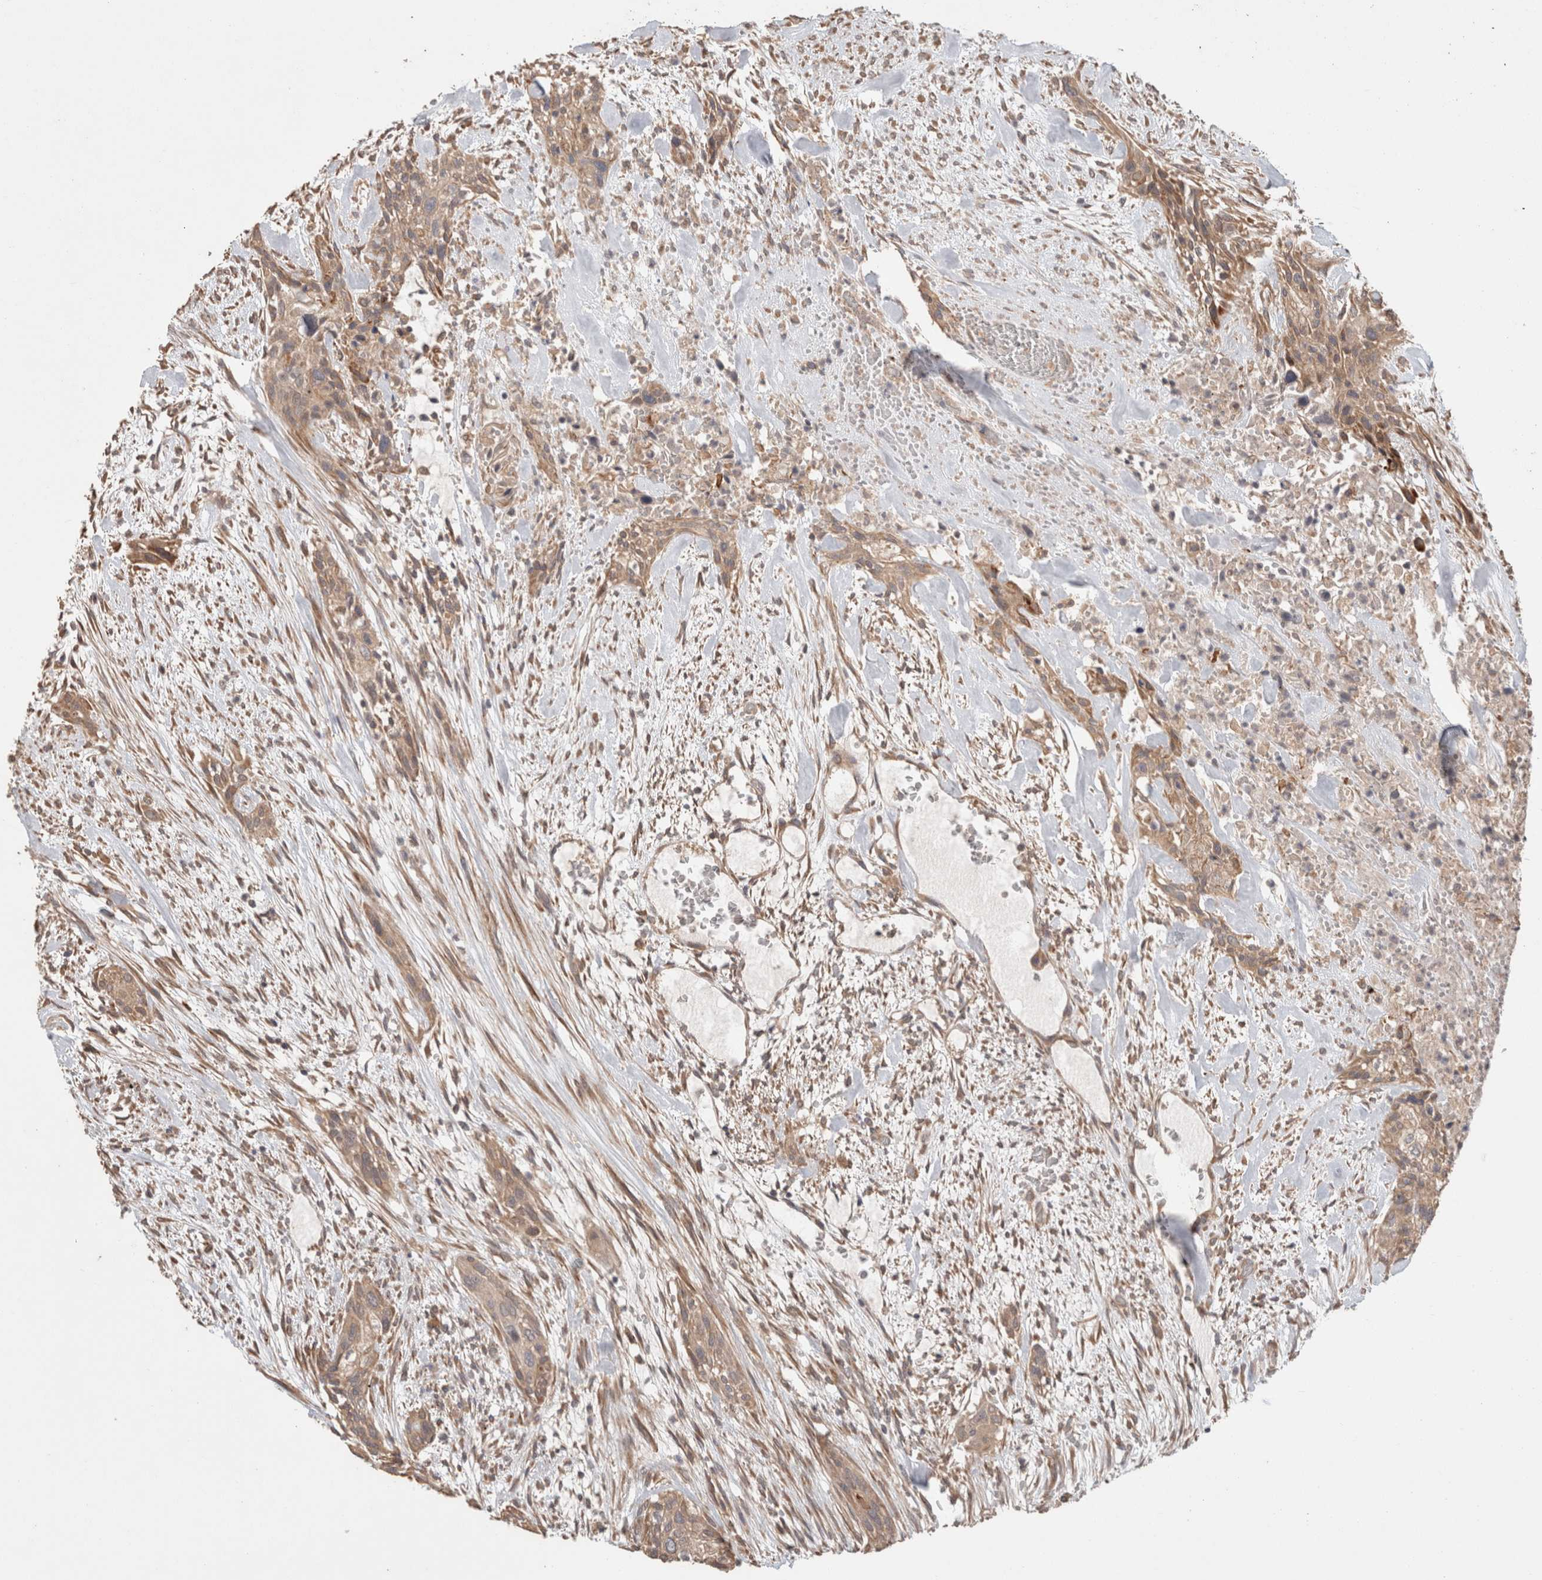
{"staining": {"intensity": "weak", "quantity": ">75%", "location": "cytoplasmic/membranous"}, "tissue": "urothelial cancer", "cell_type": "Tumor cells", "image_type": "cancer", "snomed": [{"axis": "morphology", "description": "Urothelial carcinoma, High grade"}, {"axis": "topography", "description": "Urinary bladder"}], "caption": "Immunohistochemical staining of high-grade urothelial carcinoma displays weak cytoplasmic/membranous protein positivity in approximately >75% of tumor cells.", "gene": "HROB", "patient": {"sex": "male", "age": 35}}